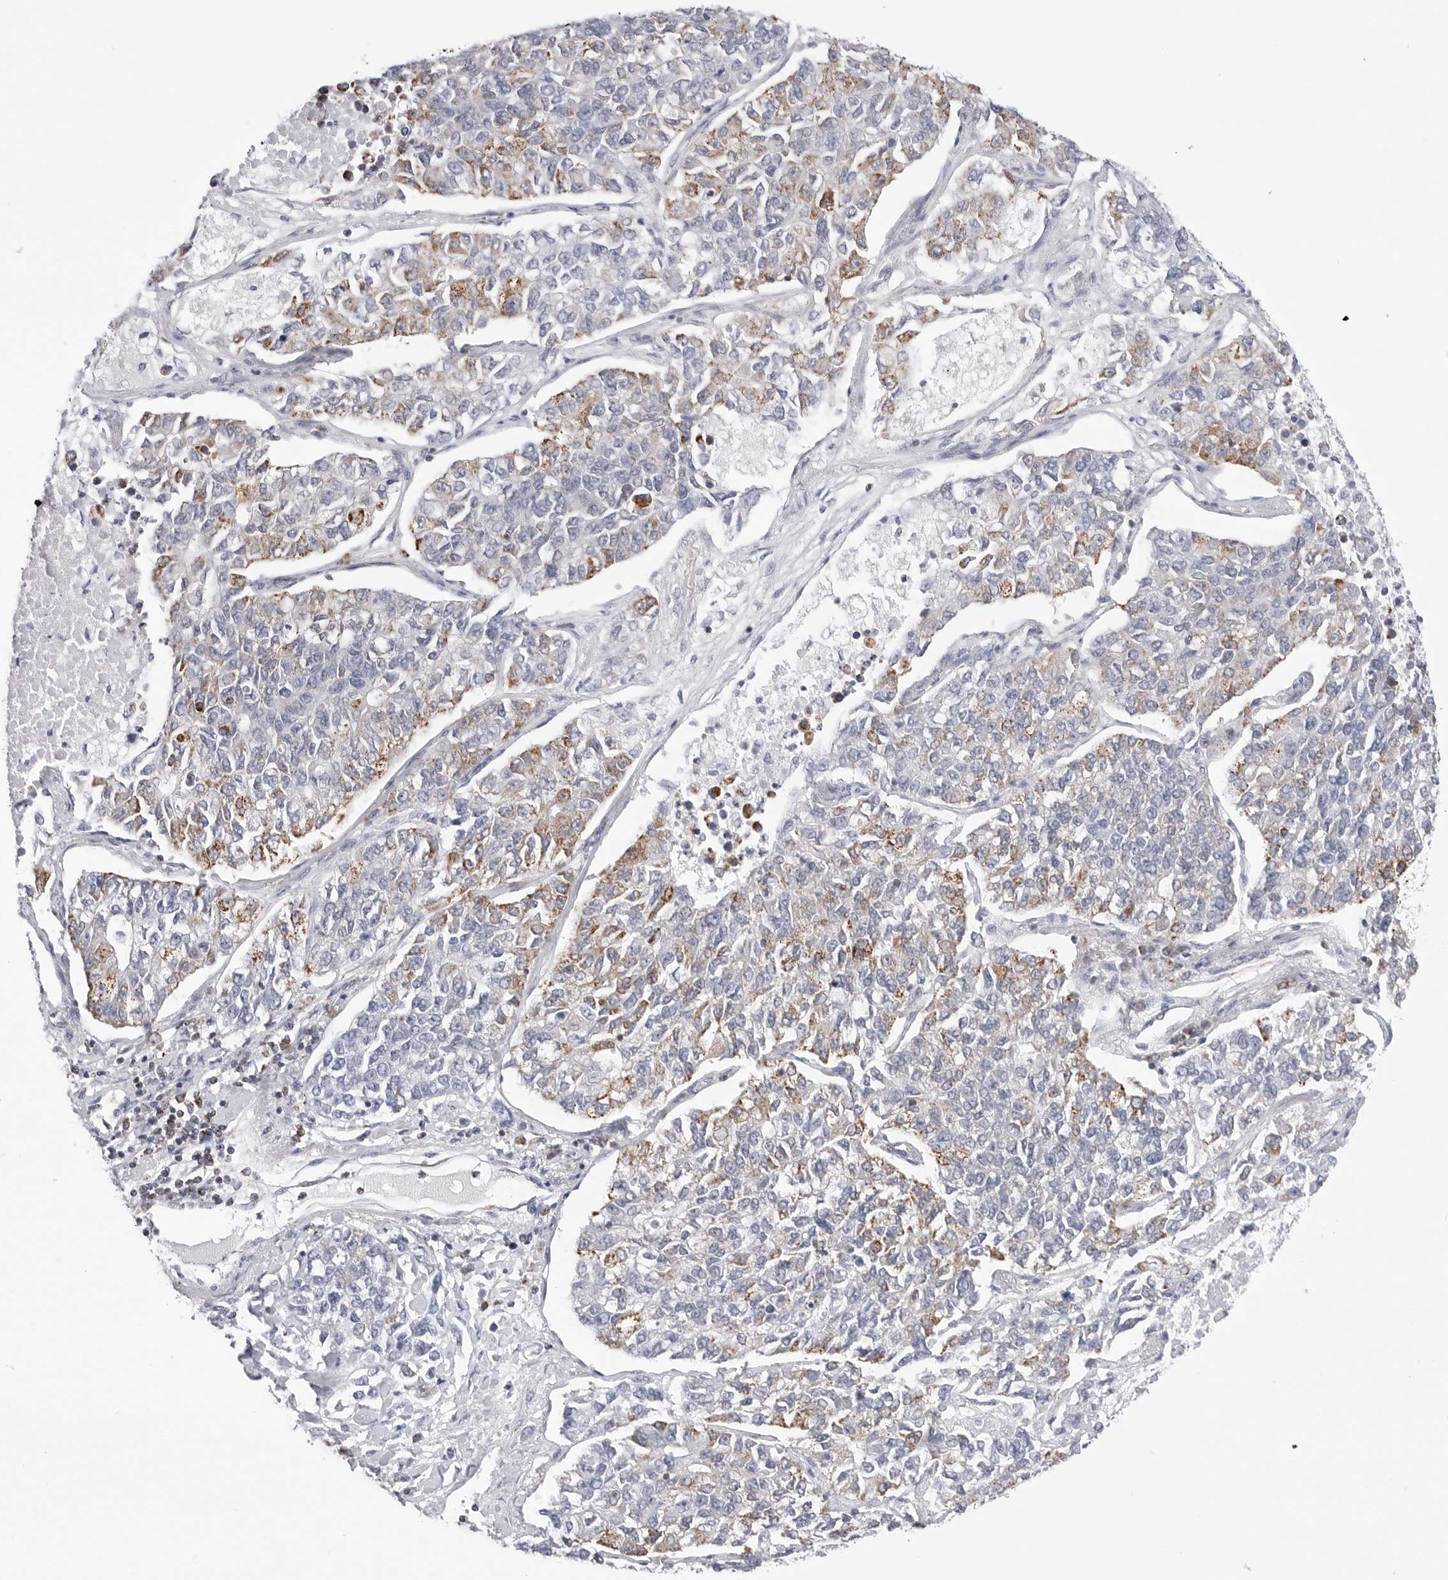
{"staining": {"intensity": "moderate", "quantity": "<25%", "location": "cytoplasmic/membranous"}, "tissue": "lung cancer", "cell_type": "Tumor cells", "image_type": "cancer", "snomed": [{"axis": "morphology", "description": "Adenocarcinoma, NOS"}, {"axis": "topography", "description": "Lung"}], "caption": "Adenocarcinoma (lung) tissue shows moderate cytoplasmic/membranous expression in about <25% of tumor cells, visualized by immunohistochemistry.", "gene": "ATP5IF1", "patient": {"sex": "male", "age": 49}}